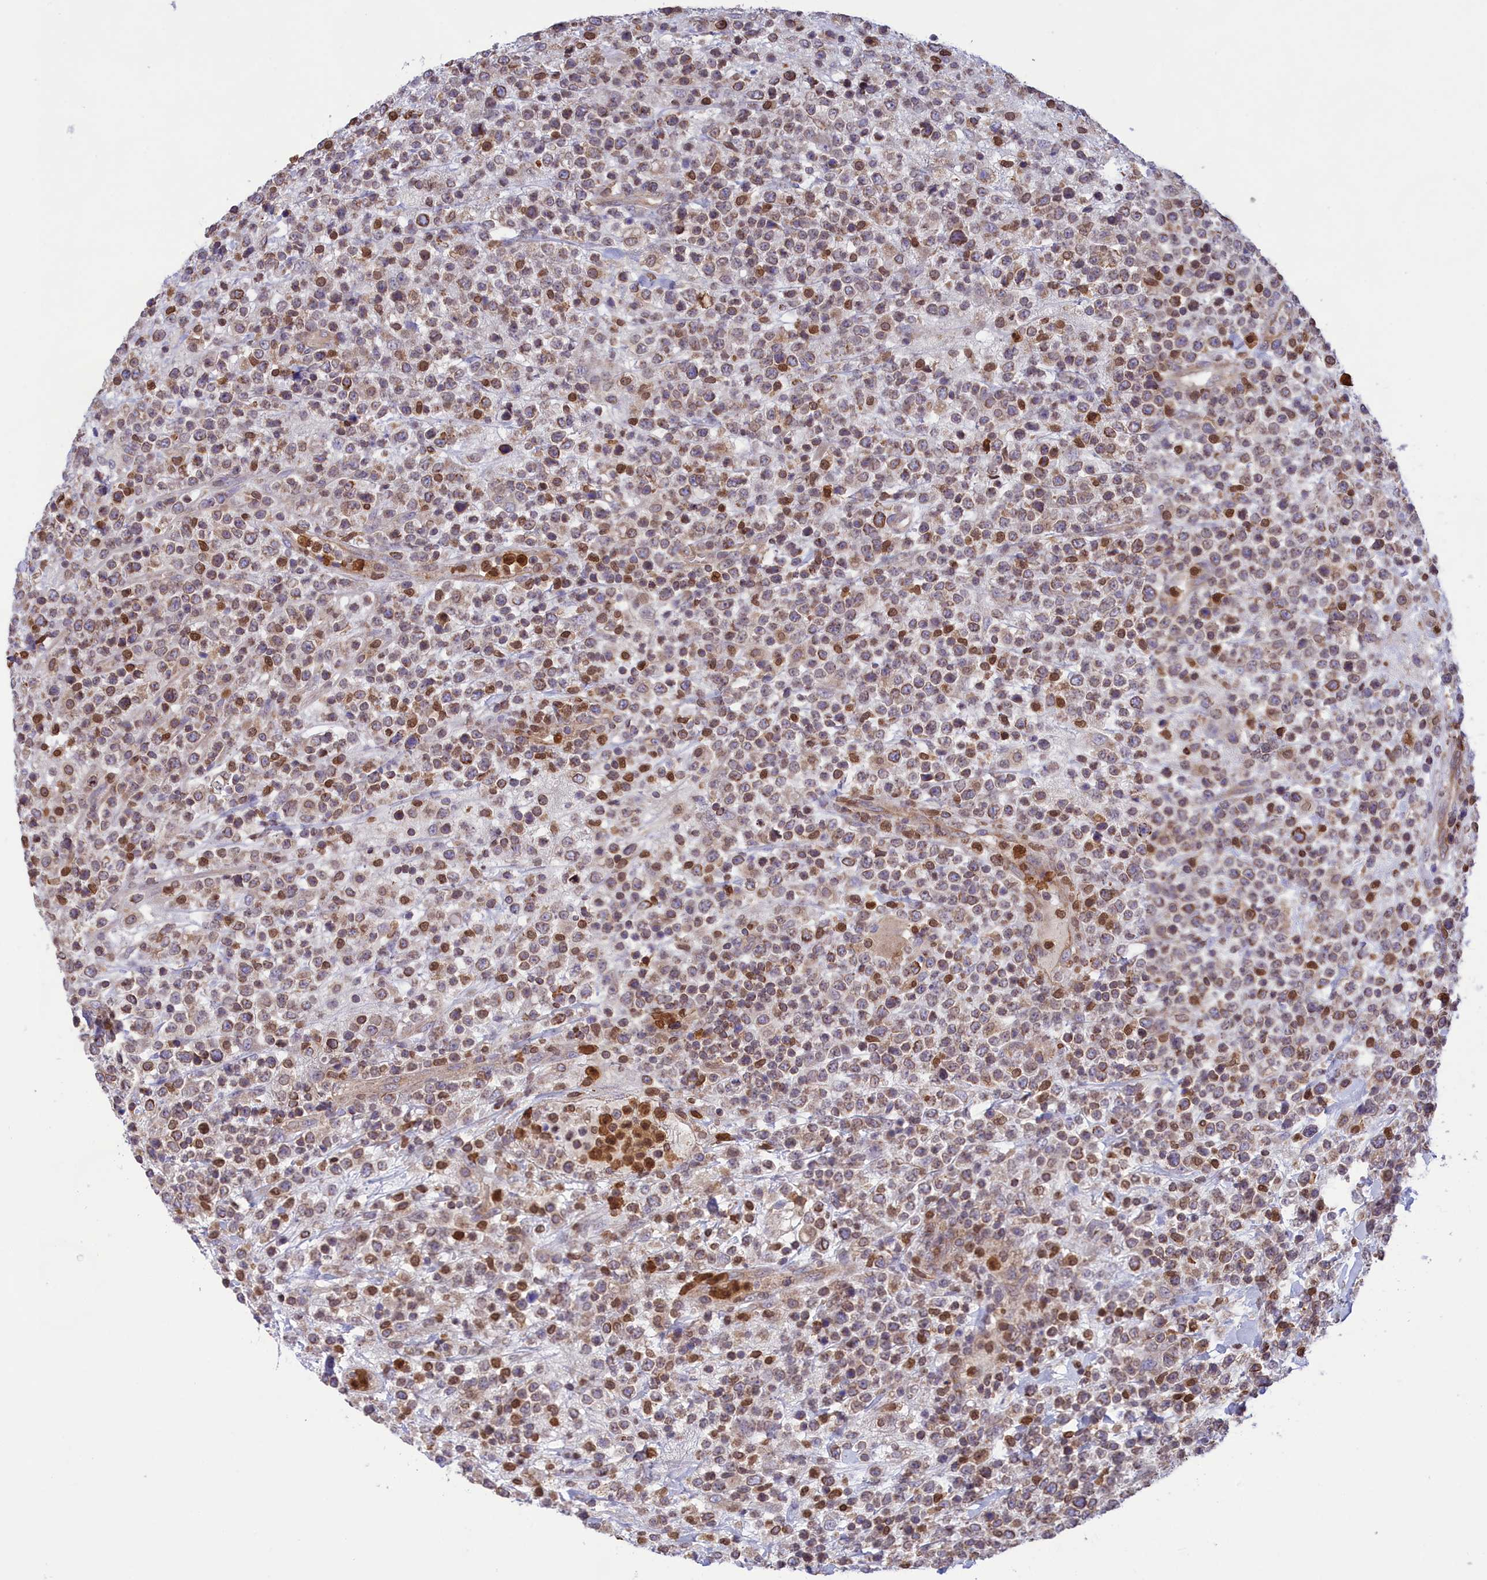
{"staining": {"intensity": "weak", "quantity": "25%-75%", "location": "cytoplasmic/membranous"}, "tissue": "lymphoma", "cell_type": "Tumor cells", "image_type": "cancer", "snomed": [{"axis": "morphology", "description": "Malignant lymphoma, non-Hodgkin's type, High grade"}, {"axis": "topography", "description": "Colon"}], "caption": "High-grade malignant lymphoma, non-Hodgkin's type was stained to show a protein in brown. There is low levels of weak cytoplasmic/membranous staining in about 25%-75% of tumor cells.", "gene": "PKHD1L1", "patient": {"sex": "female", "age": 53}}